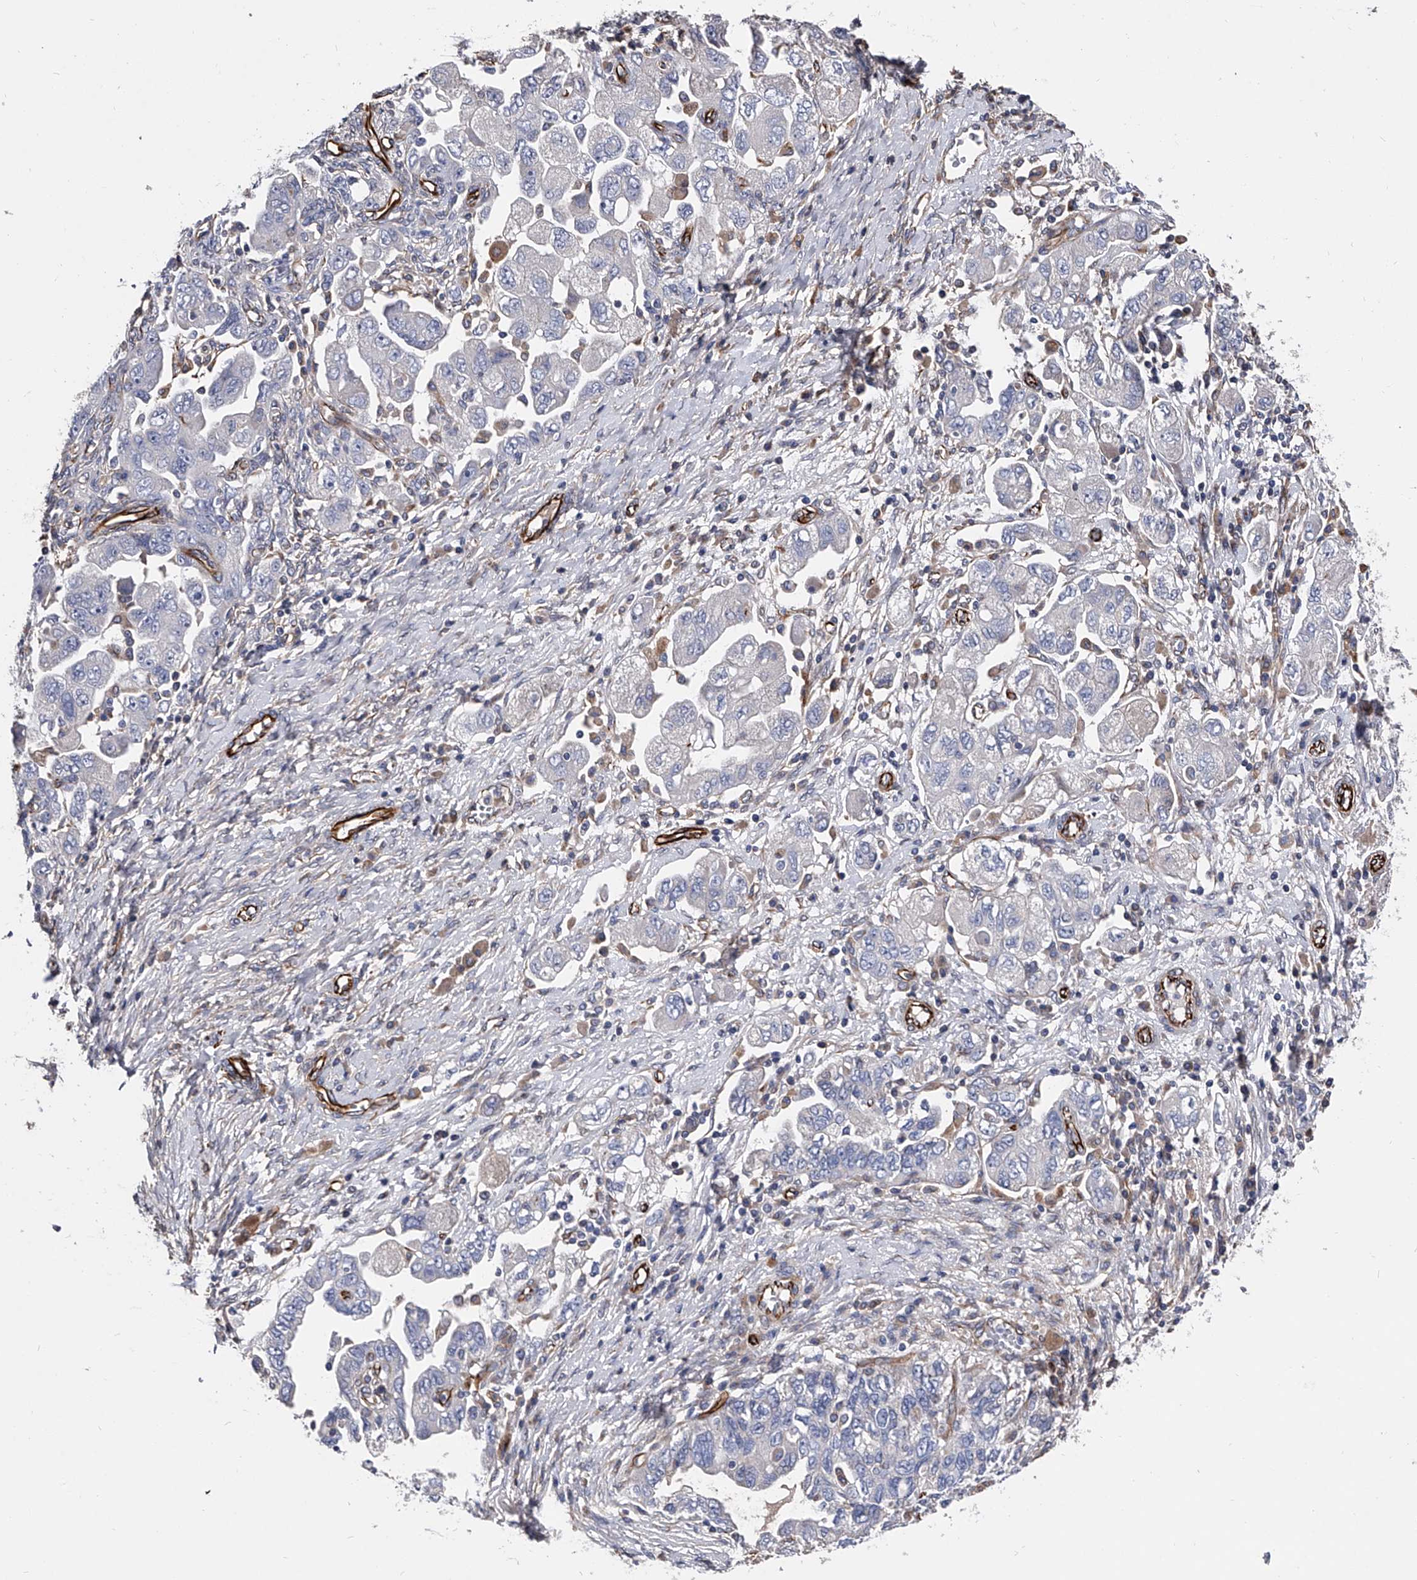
{"staining": {"intensity": "negative", "quantity": "none", "location": "none"}, "tissue": "ovarian cancer", "cell_type": "Tumor cells", "image_type": "cancer", "snomed": [{"axis": "morphology", "description": "Carcinoma, NOS"}, {"axis": "morphology", "description": "Cystadenocarcinoma, serous, NOS"}, {"axis": "topography", "description": "Ovary"}], "caption": "High power microscopy histopathology image of an immunohistochemistry (IHC) image of ovarian cancer (serous cystadenocarcinoma), revealing no significant staining in tumor cells.", "gene": "EFCAB7", "patient": {"sex": "female", "age": 69}}